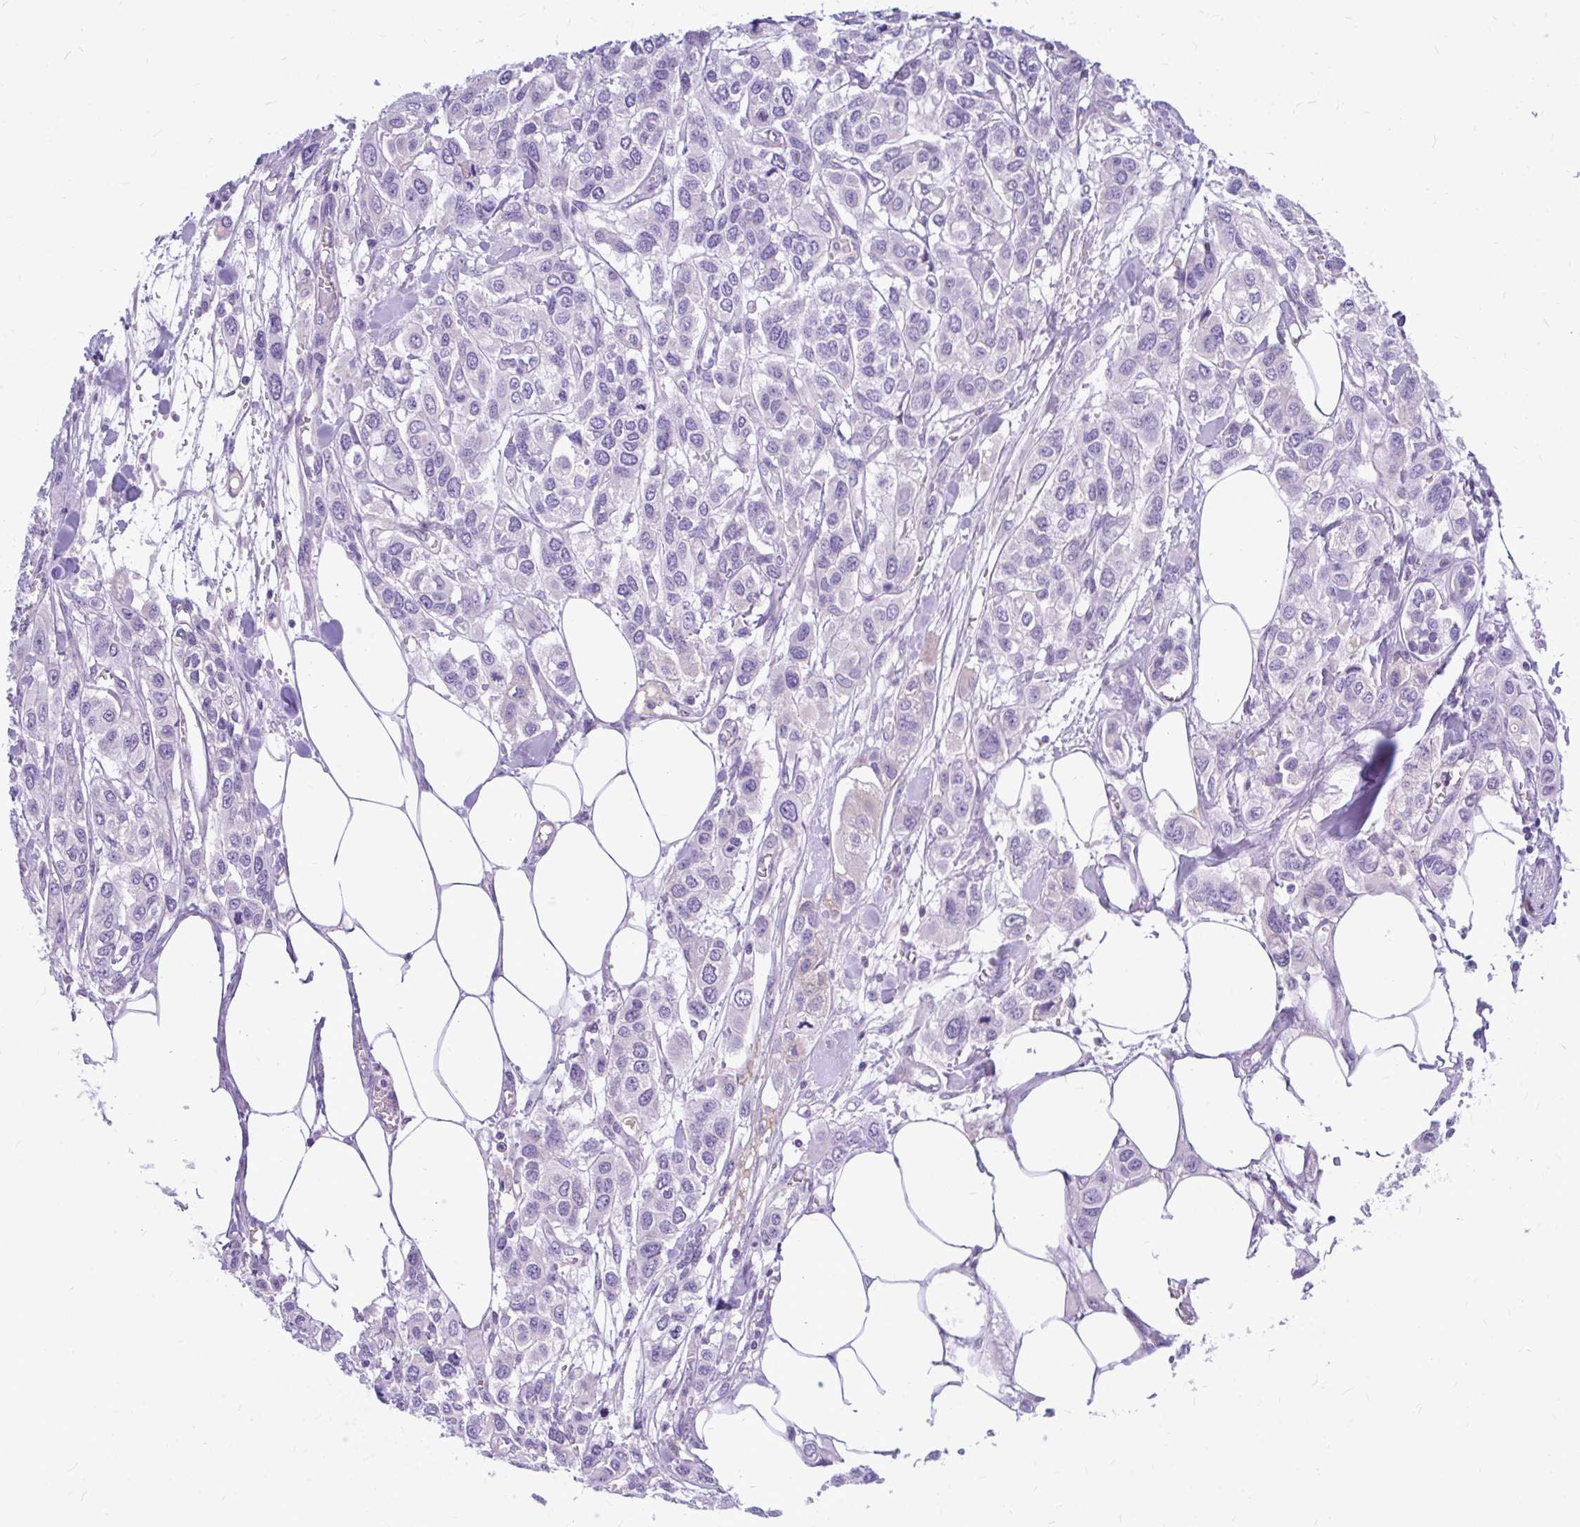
{"staining": {"intensity": "negative", "quantity": "none", "location": "none"}, "tissue": "urothelial cancer", "cell_type": "Tumor cells", "image_type": "cancer", "snomed": [{"axis": "morphology", "description": "Urothelial carcinoma, High grade"}, {"axis": "topography", "description": "Urinary bladder"}], "caption": "Tumor cells show no significant protein expression in urothelial cancer.", "gene": "MAP1LC3A", "patient": {"sex": "male", "age": 67}}